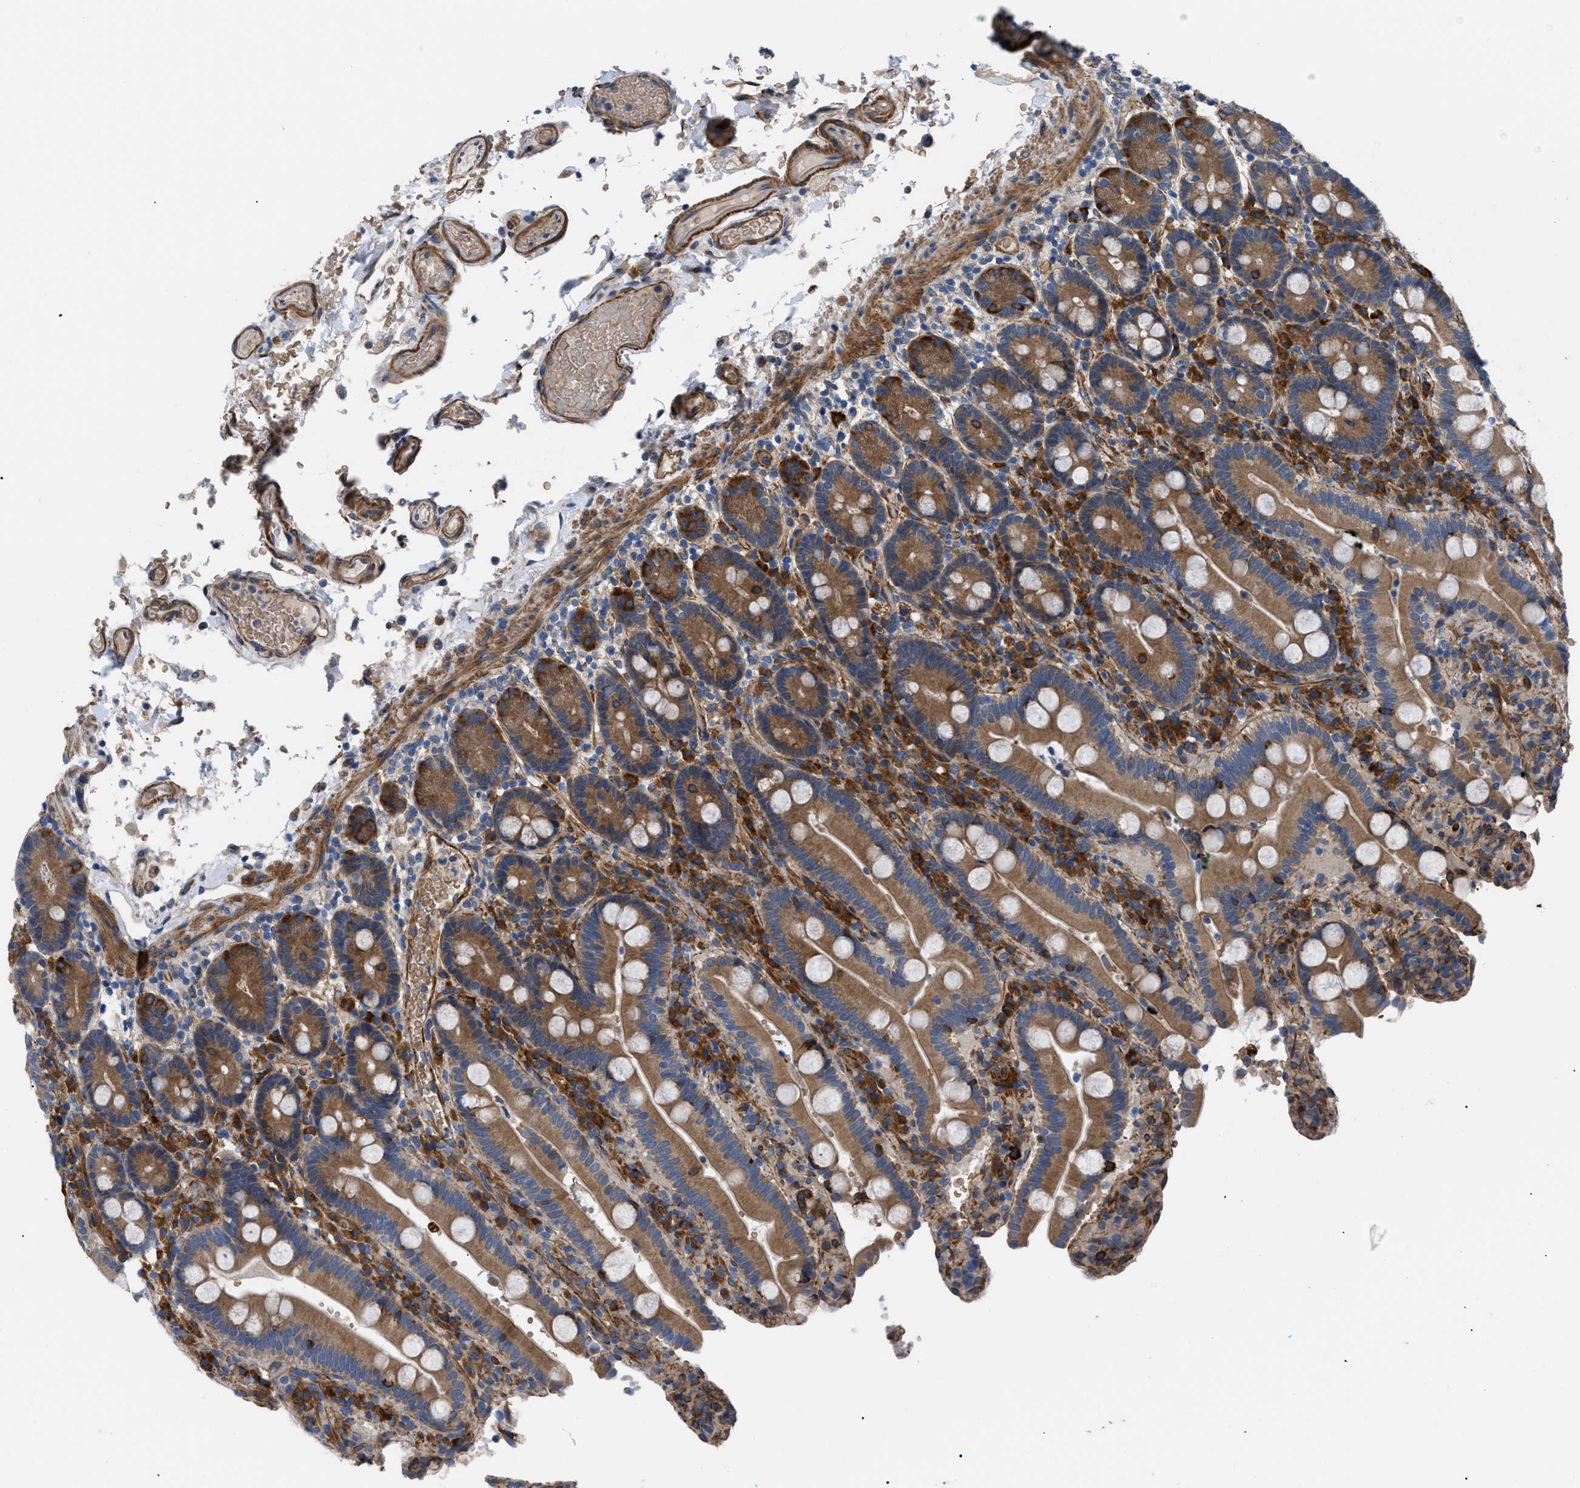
{"staining": {"intensity": "moderate", "quantity": ">75%", "location": "cytoplasmic/membranous"}, "tissue": "duodenum", "cell_type": "Glandular cells", "image_type": "normal", "snomed": [{"axis": "morphology", "description": "Normal tissue, NOS"}, {"axis": "topography", "description": "Small intestine, NOS"}], "caption": "Brown immunohistochemical staining in unremarkable duodenum reveals moderate cytoplasmic/membranous staining in about >75% of glandular cells.", "gene": "MYO10", "patient": {"sex": "female", "age": 71}}